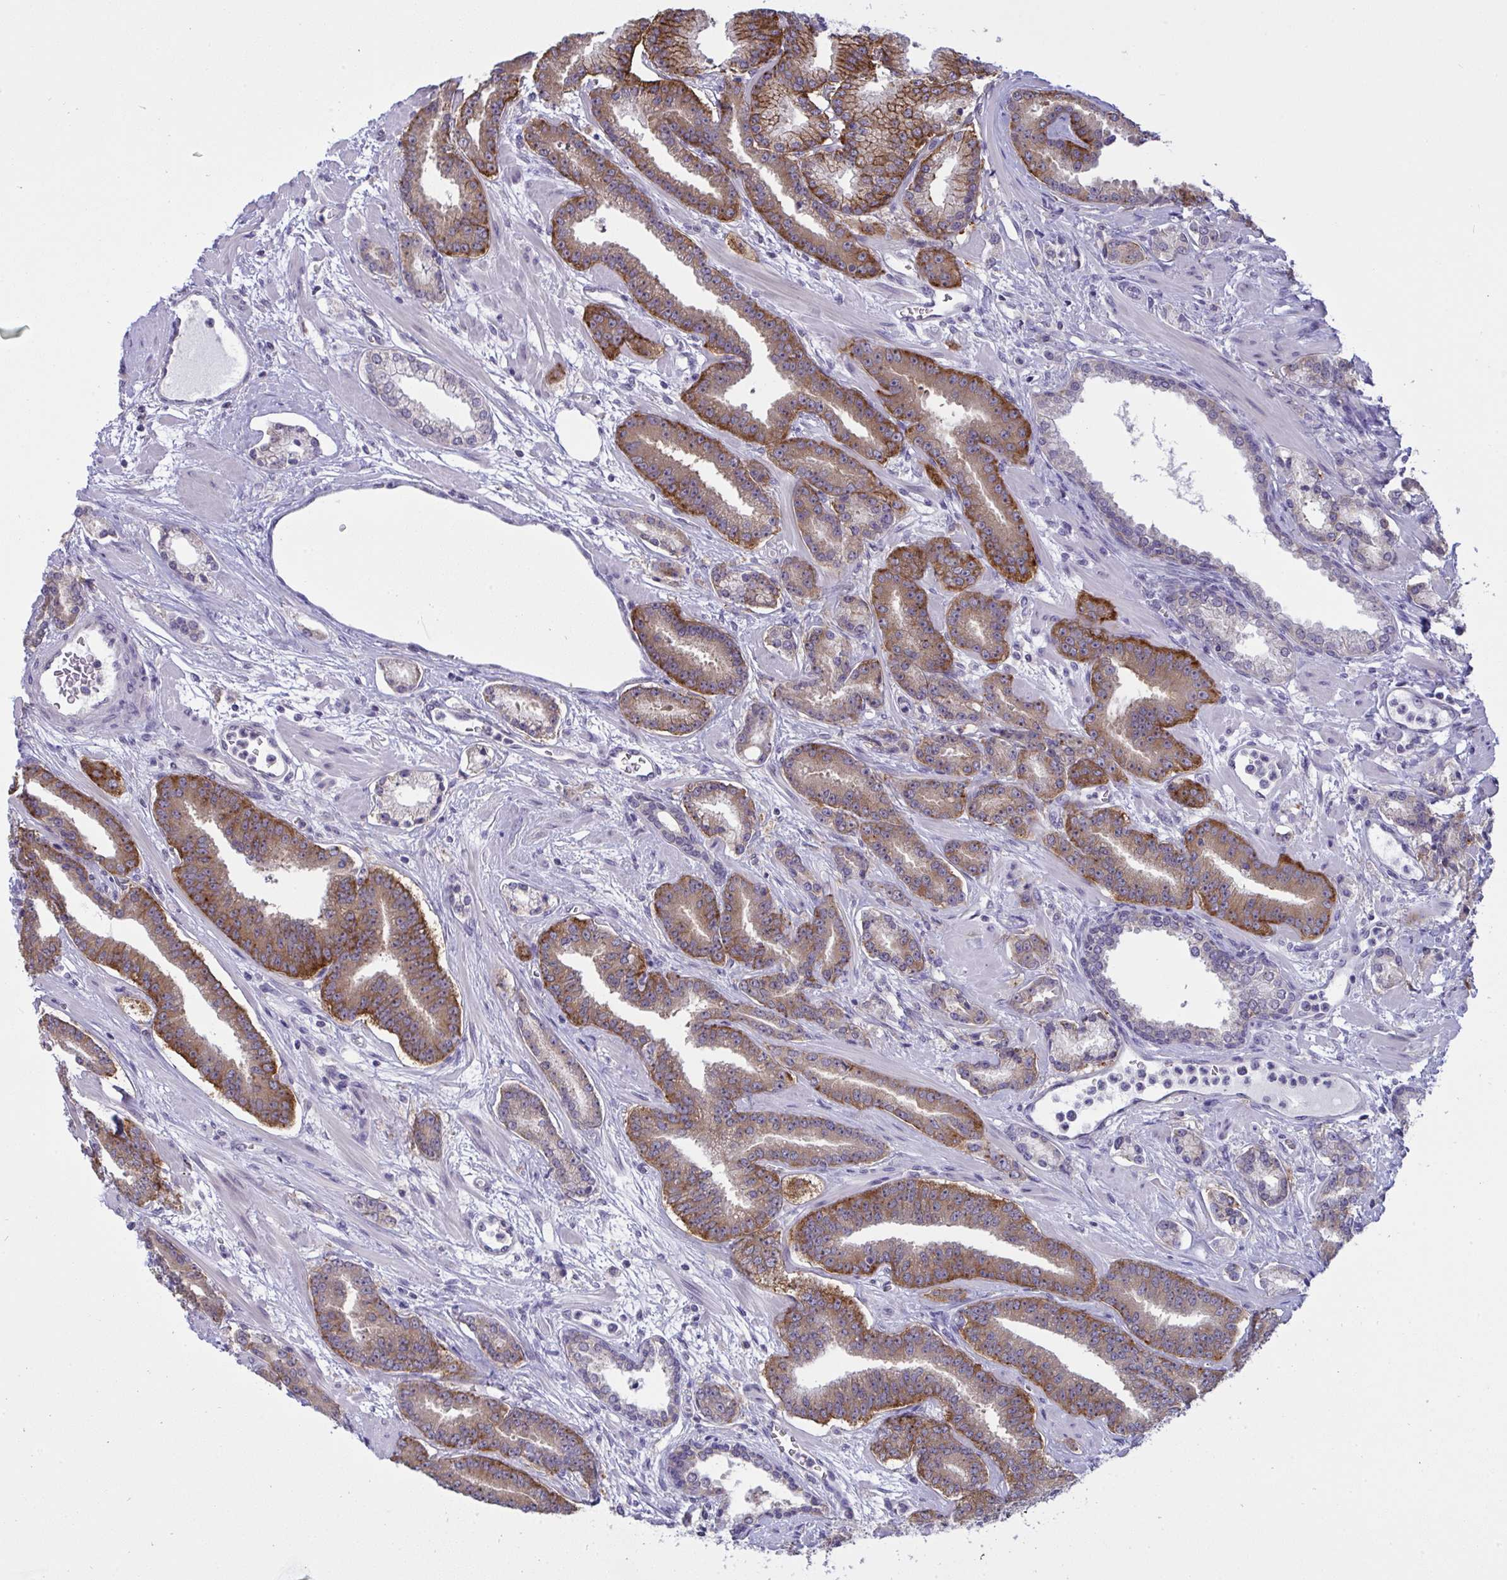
{"staining": {"intensity": "moderate", "quantity": ">75%", "location": "cytoplasmic/membranous"}, "tissue": "prostate cancer", "cell_type": "Tumor cells", "image_type": "cancer", "snomed": [{"axis": "morphology", "description": "Adenocarcinoma, High grade"}, {"axis": "topography", "description": "Prostate"}], "caption": "Immunohistochemistry (IHC) photomicrograph of neoplastic tissue: prostate cancer (high-grade adenocarcinoma) stained using immunohistochemistry demonstrates medium levels of moderate protein expression localized specifically in the cytoplasmic/membranous of tumor cells, appearing as a cytoplasmic/membranous brown color.", "gene": "TMEM41A", "patient": {"sex": "male", "age": 60}}